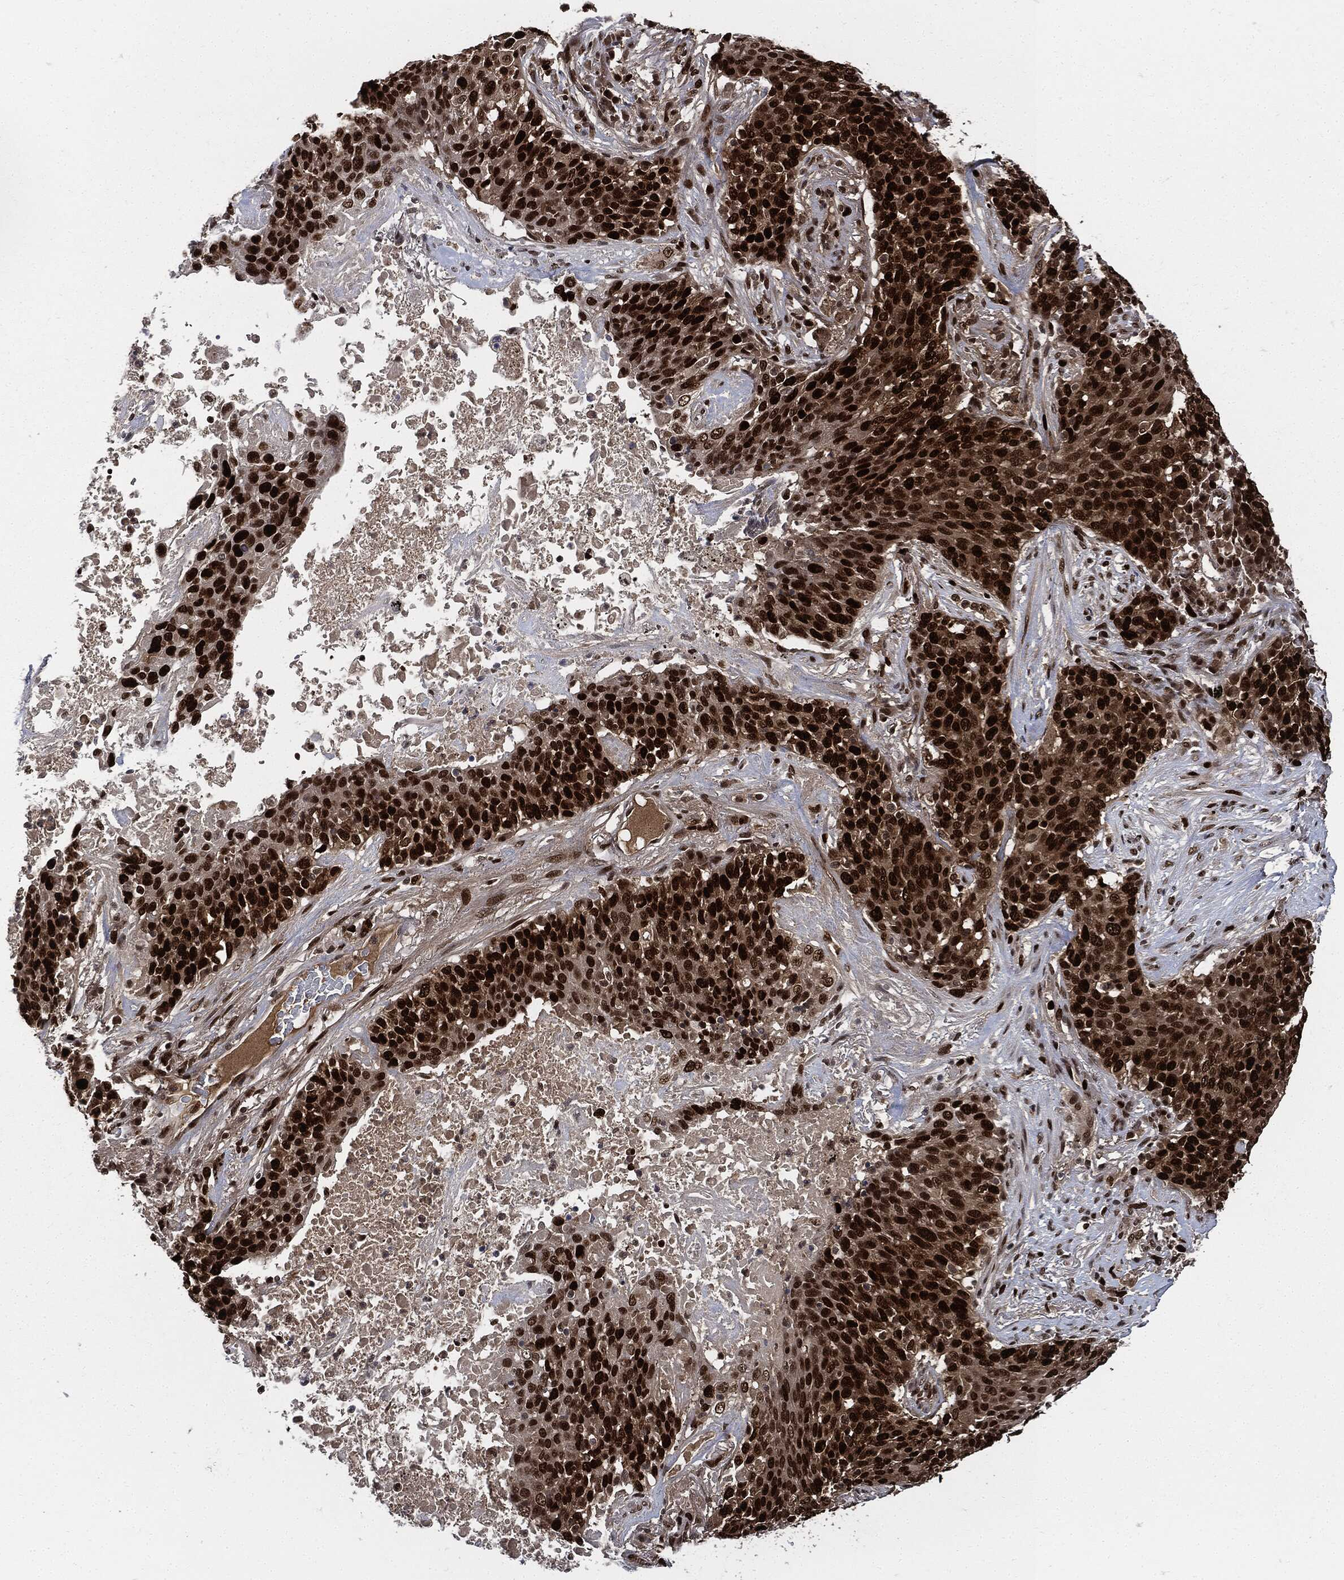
{"staining": {"intensity": "strong", "quantity": ">75%", "location": "cytoplasmic/membranous,nuclear"}, "tissue": "lung cancer", "cell_type": "Tumor cells", "image_type": "cancer", "snomed": [{"axis": "morphology", "description": "Squamous cell carcinoma, NOS"}, {"axis": "topography", "description": "Lung"}], "caption": "High-magnification brightfield microscopy of squamous cell carcinoma (lung) stained with DAB (3,3'-diaminobenzidine) (brown) and counterstained with hematoxylin (blue). tumor cells exhibit strong cytoplasmic/membranous and nuclear expression is seen in approximately>75% of cells. (IHC, brightfield microscopy, high magnification).", "gene": "PCNA", "patient": {"sex": "male", "age": 82}}